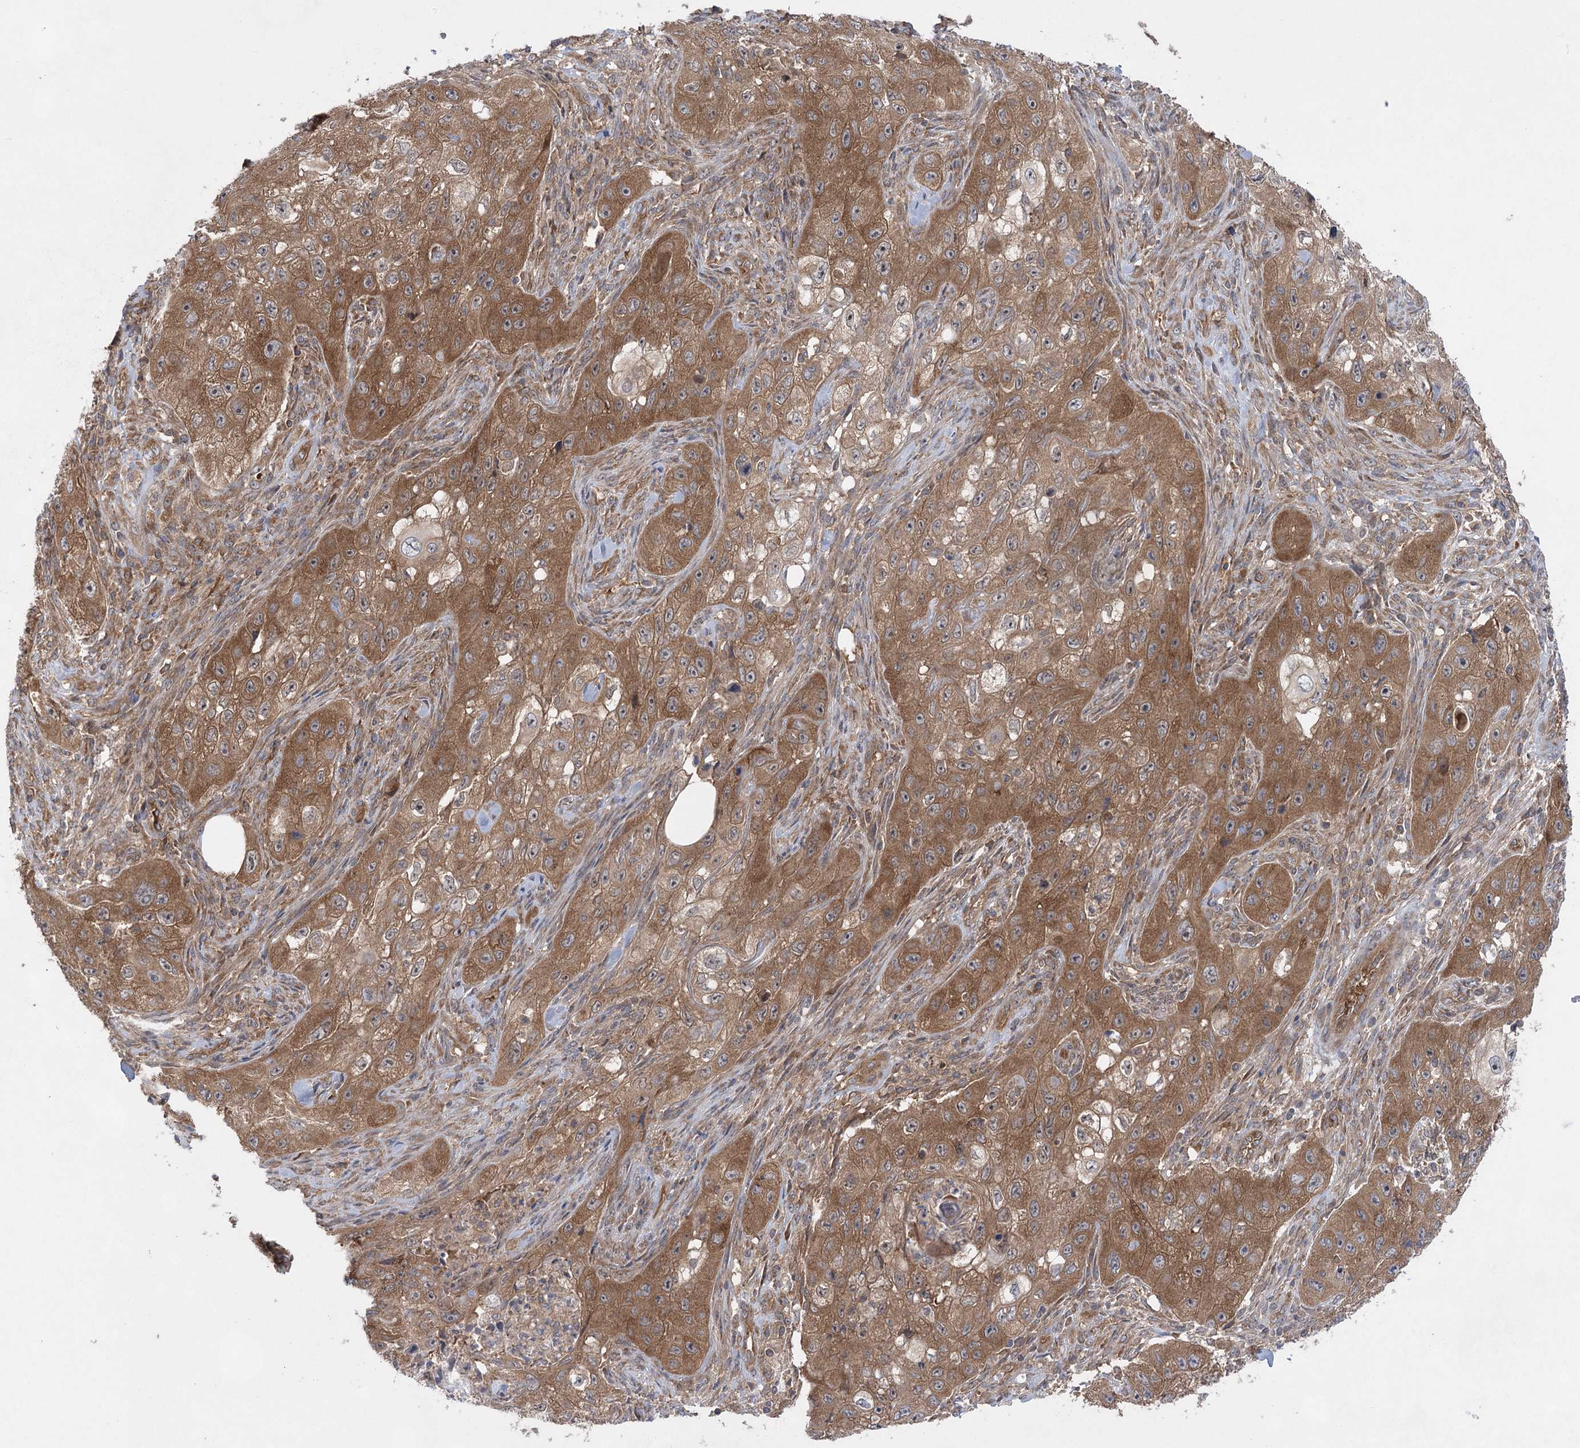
{"staining": {"intensity": "moderate", "quantity": ">75%", "location": "cytoplasmic/membranous"}, "tissue": "skin cancer", "cell_type": "Tumor cells", "image_type": "cancer", "snomed": [{"axis": "morphology", "description": "Squamous cell carcinoma, NOS"}, {"axis": "topography", "description": "Skin"}, {"axis": "topography", "description": "Subcutis"}], "caption": "Immunohistochemistry (IHC) photomicrograph of human squamous cell carcinoma (skin) stained for a protein (brown), which demonstrates medium levels of moderate cytoplasmic/membranous expression in about >75% of tumor cells.", "gene": "EIF3A", "patient": {"sex": "male", "age": 73}}